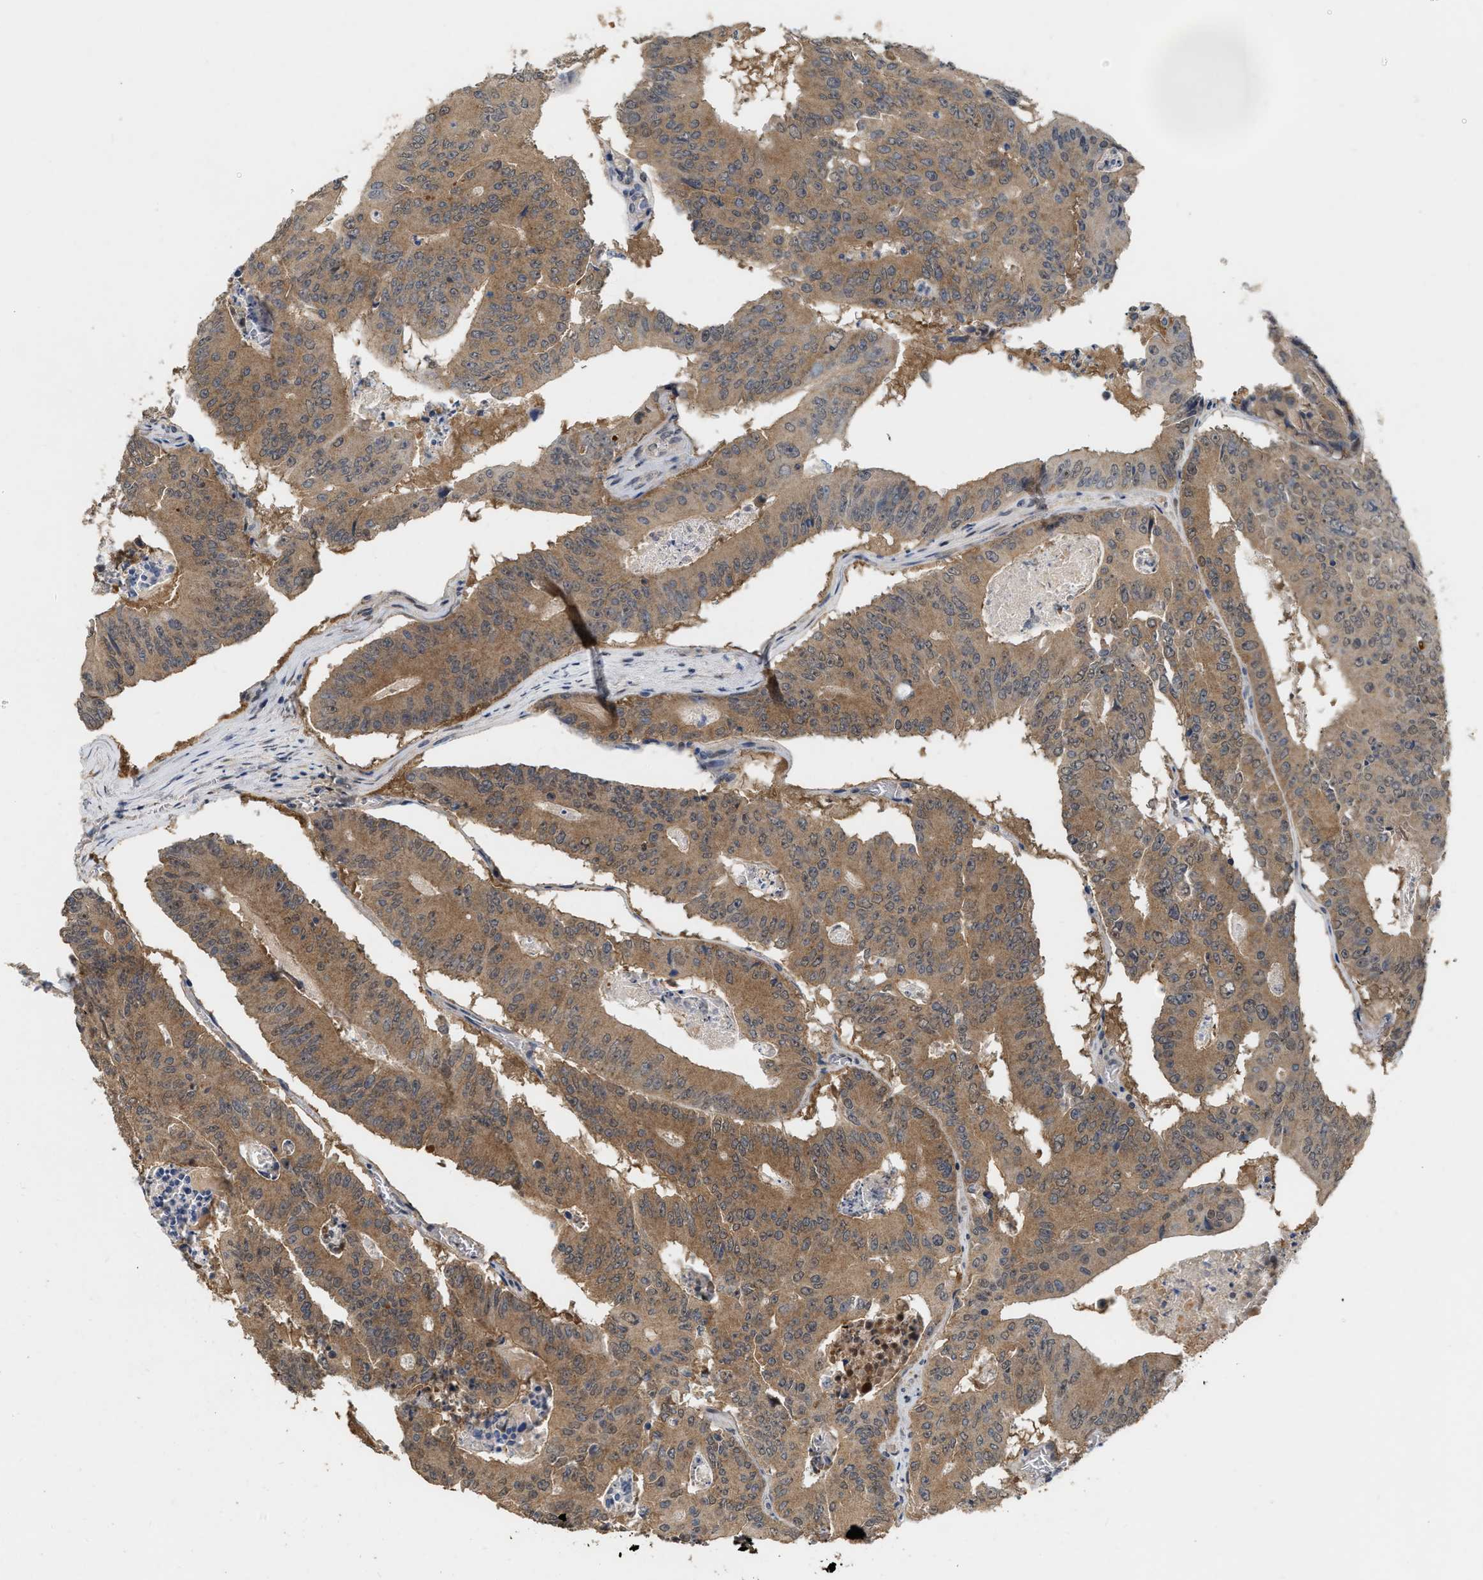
{"staining": {"intensity": "moderate", "quantity": ">75%", "location": "cytoplasmic/membranous"}, "tissue": "colorectal cancer", "cell_type": "Tumor cells", "image_type": "cancer", "snomed": [{"axis": "morphology", "description": "Adenocarcinoma, NOS"}, {"axis": "topography", "description": "Colon"}], "caption": "Human adenocarcinoma (colorectal) stained with a protein marker shows moderate staining in tumor cells.", "gene": "RUVBL1", "patient": {"sex": "male", "age": 87}}